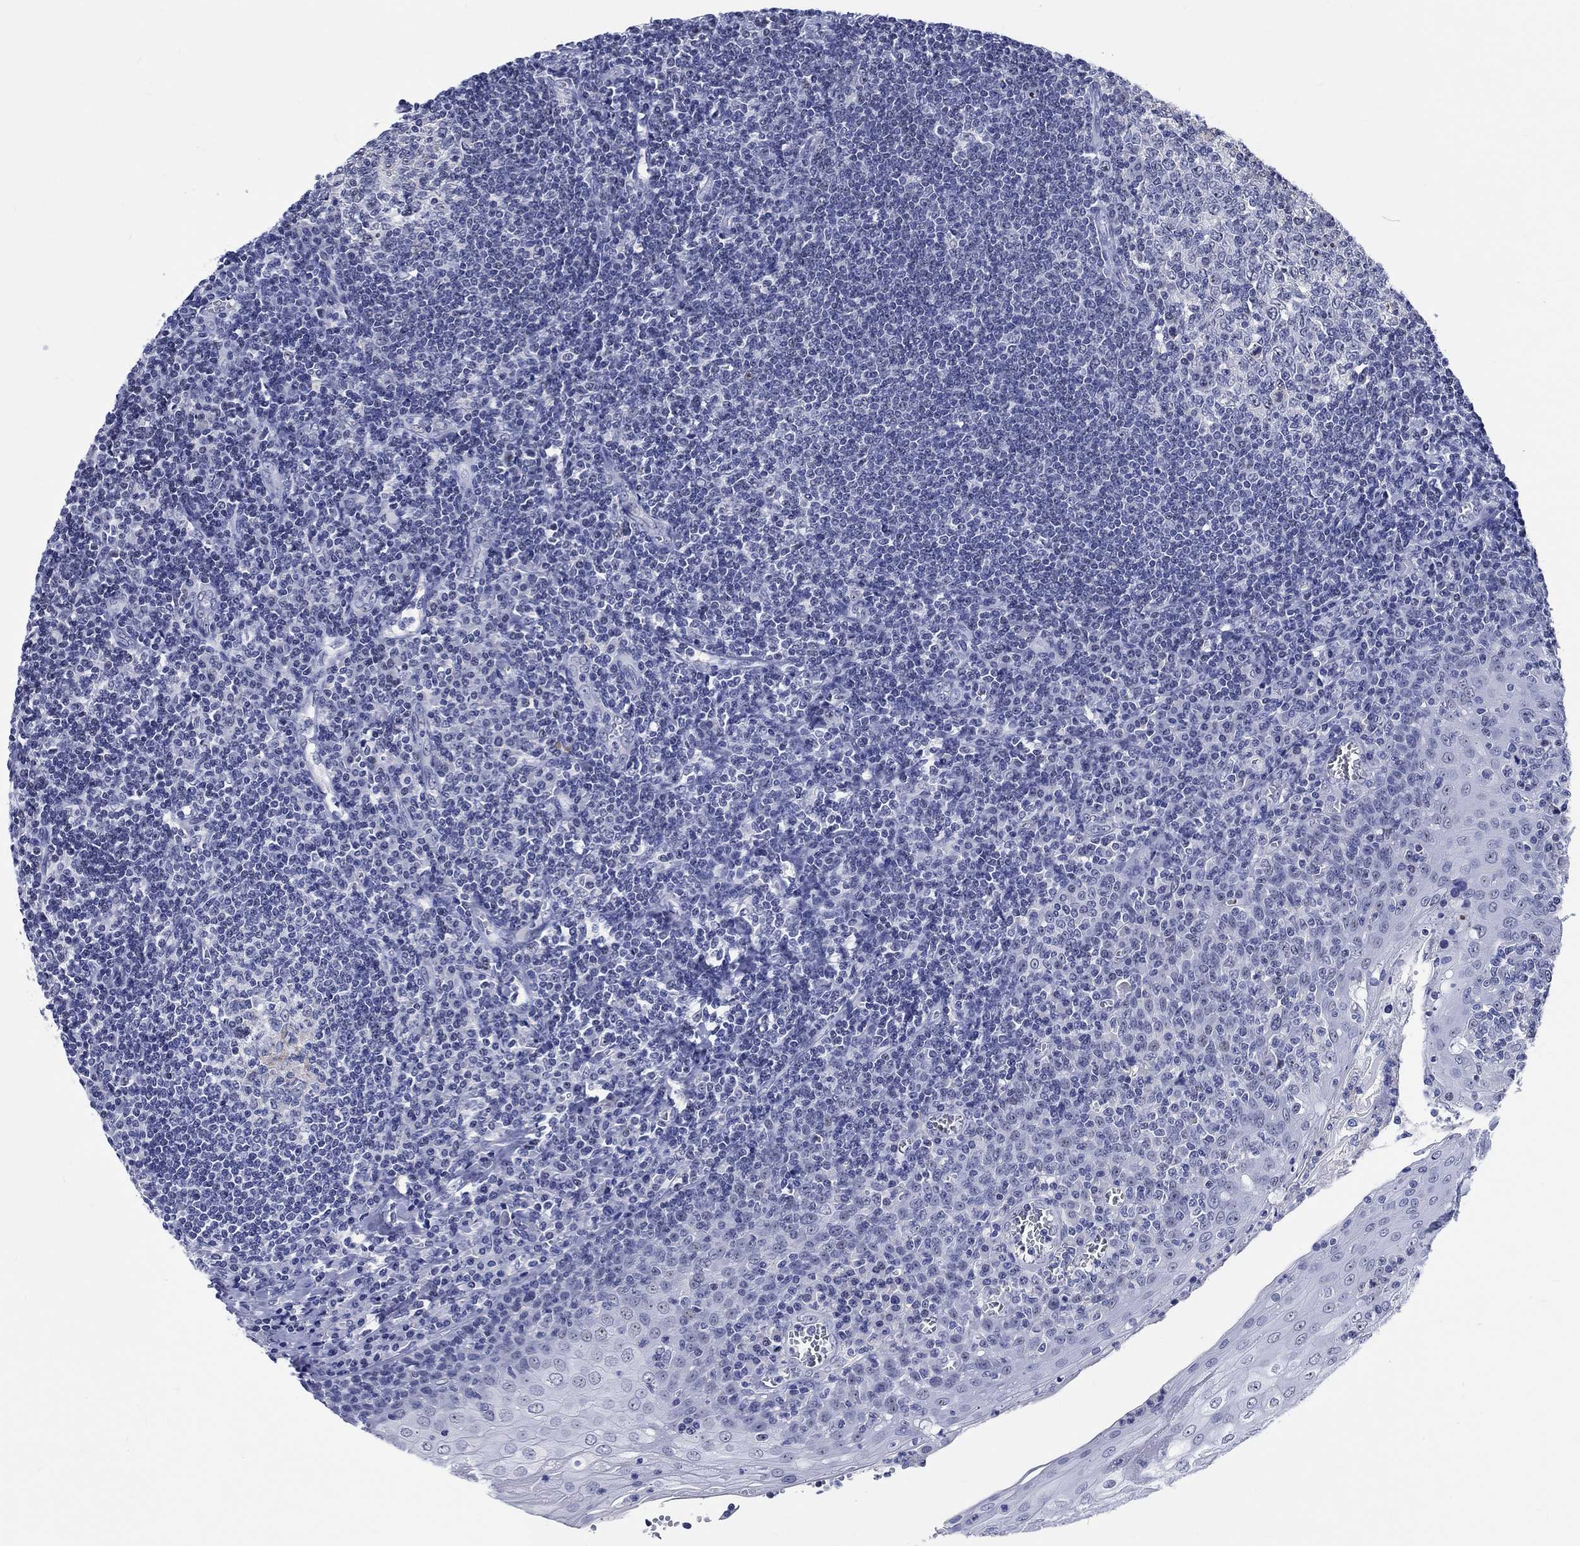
{"staining": {"intensity": "negative", "quantity": "none", "location": "none"}, "tissue": "tonsil", "cell_type": "Germinal center cells", "image_type": "normal", "snomed": [{"axis": "morphology", "description": "Normal tissue, NOS"}, {"axis": "topography", "description": "Tonsil"}], "caption": "Unremarkable tonsil was stained to show a protein in brown. There is no significant staining in germinal center cells. Brightfield microscopy of immunohistochemistry (IHC) stained with DAB (3,3'-diaminobenzidine) (brown) and hematoxylin (blue), captured at high magnification.", "gene": "ZNF446", "patient": {"sex": "male", "age": 33}}